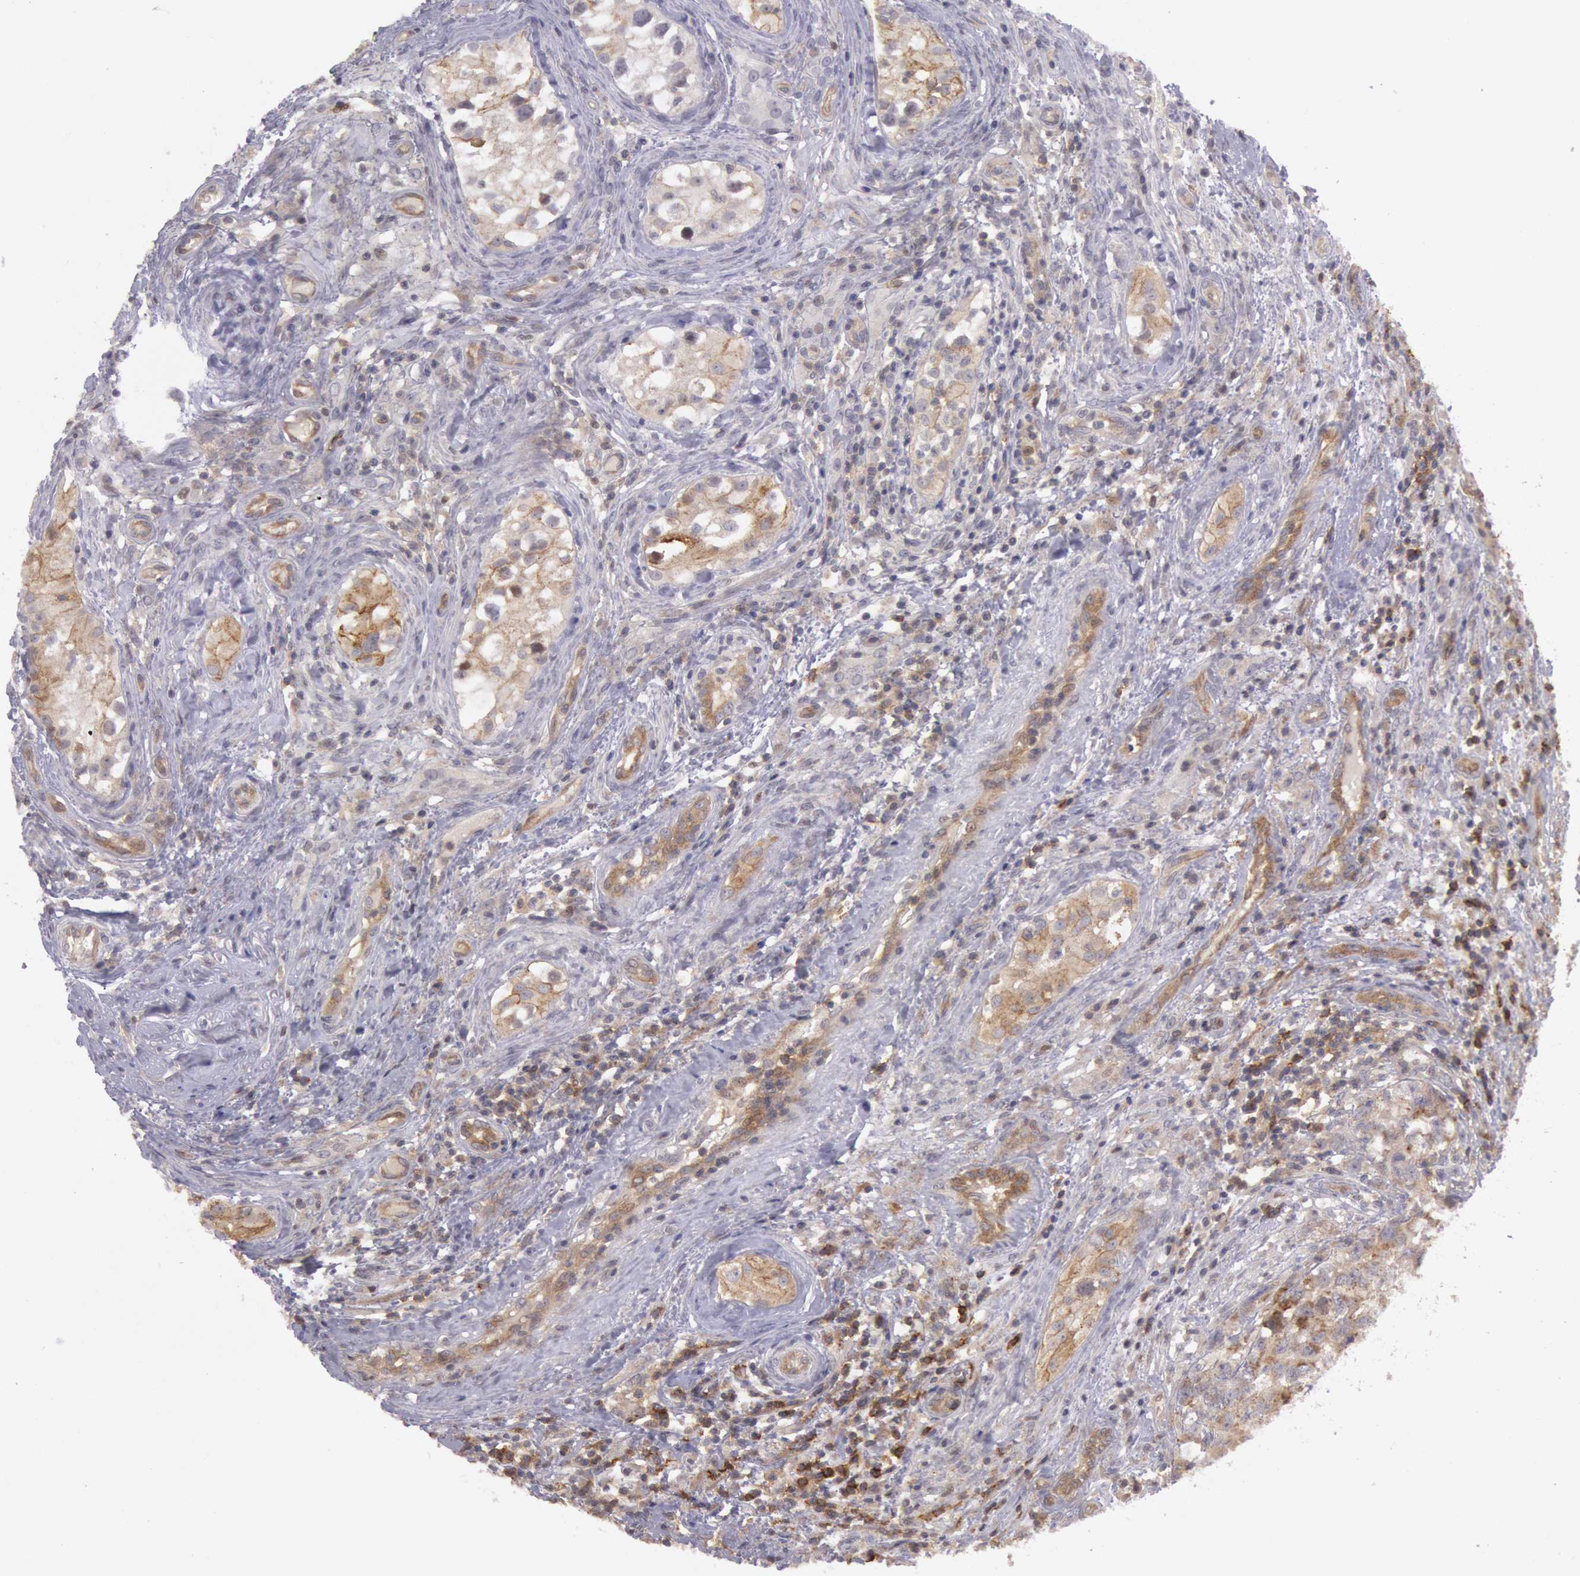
{"staining": {"intensity": "weak", "quantity": "25%-75%", "location": "cytoplasmic/membranous"}, "tissue": "testis cancer", "cell_type": "Tumor cells", "image_type": "cancer", "snomed": [{"axis": "morphology", "description": "Carcinoma, Embryonal, NOS"}, {"axis": "topography", "description": "Testis"}], "caption": "An immunohistochemistry (IHC) photomicrograph of tumor tissue is shown. Protein staining in brown shows weak cytoplasmic/membranous positivity in testis cancer within tumor cells.", "gene": "TRIB2", "patient": {"sex": "male", "age": 31}}